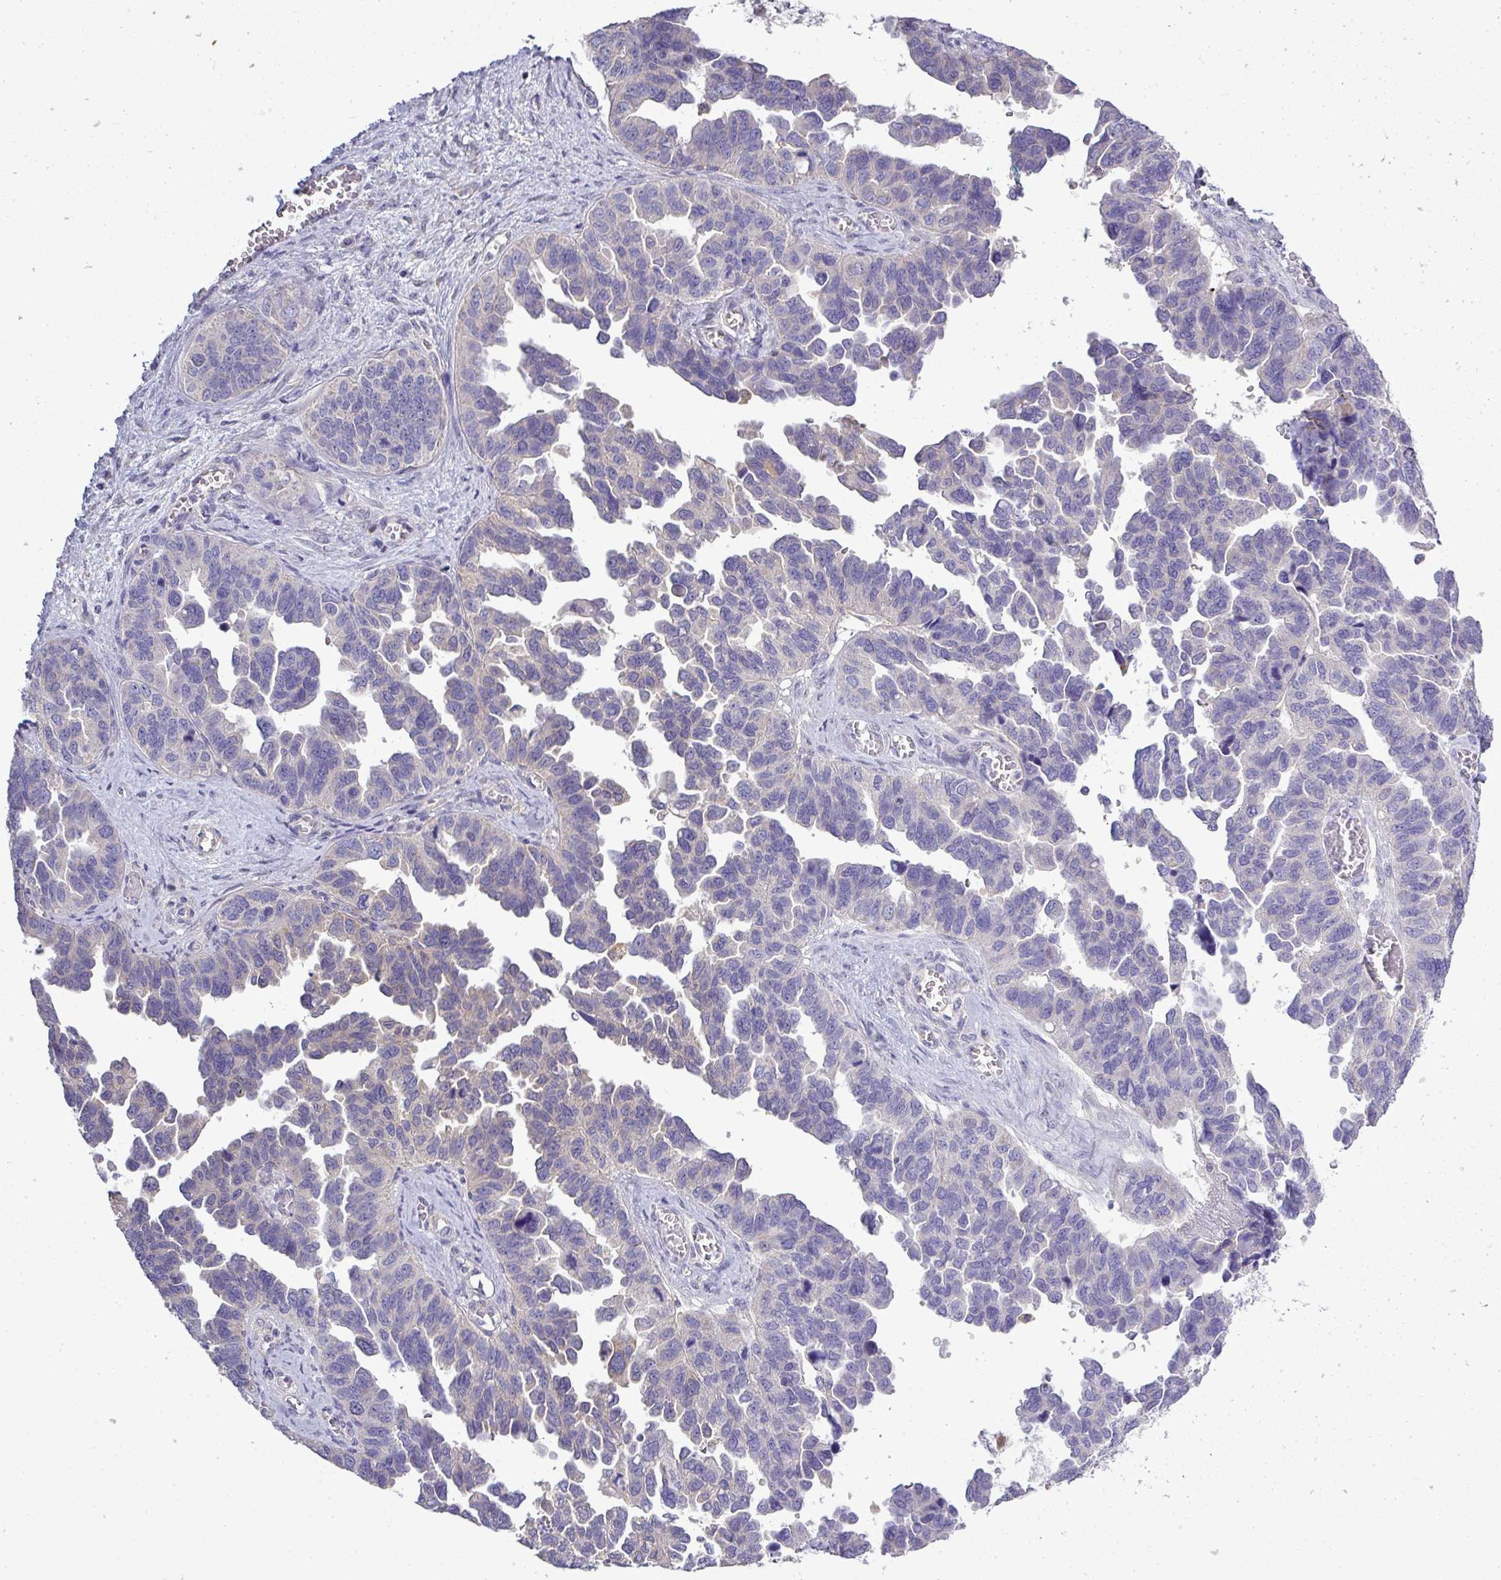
{"staining": {"intensity": "negative", "quantity": "none", "location": "none"}, "tissue": "ovarian cancer", "cell_type": "Tumor cells", "image_type": "cancer", "snomed": [{"axis": "morphology", "description": "Cystadenocarcinoma, serous, NOS"}, {"axis": "topography", "description": "Ovary"}], "caption": "This histopathology image is of ovarian cancer stained with immunohistochemistry (IHC) to label a protein in brown with the nuclei are counter-stained blue. There is no expression in tumor cells.", "gene": "STAT5A", "patient": {"sex": "female", "age": 64}}